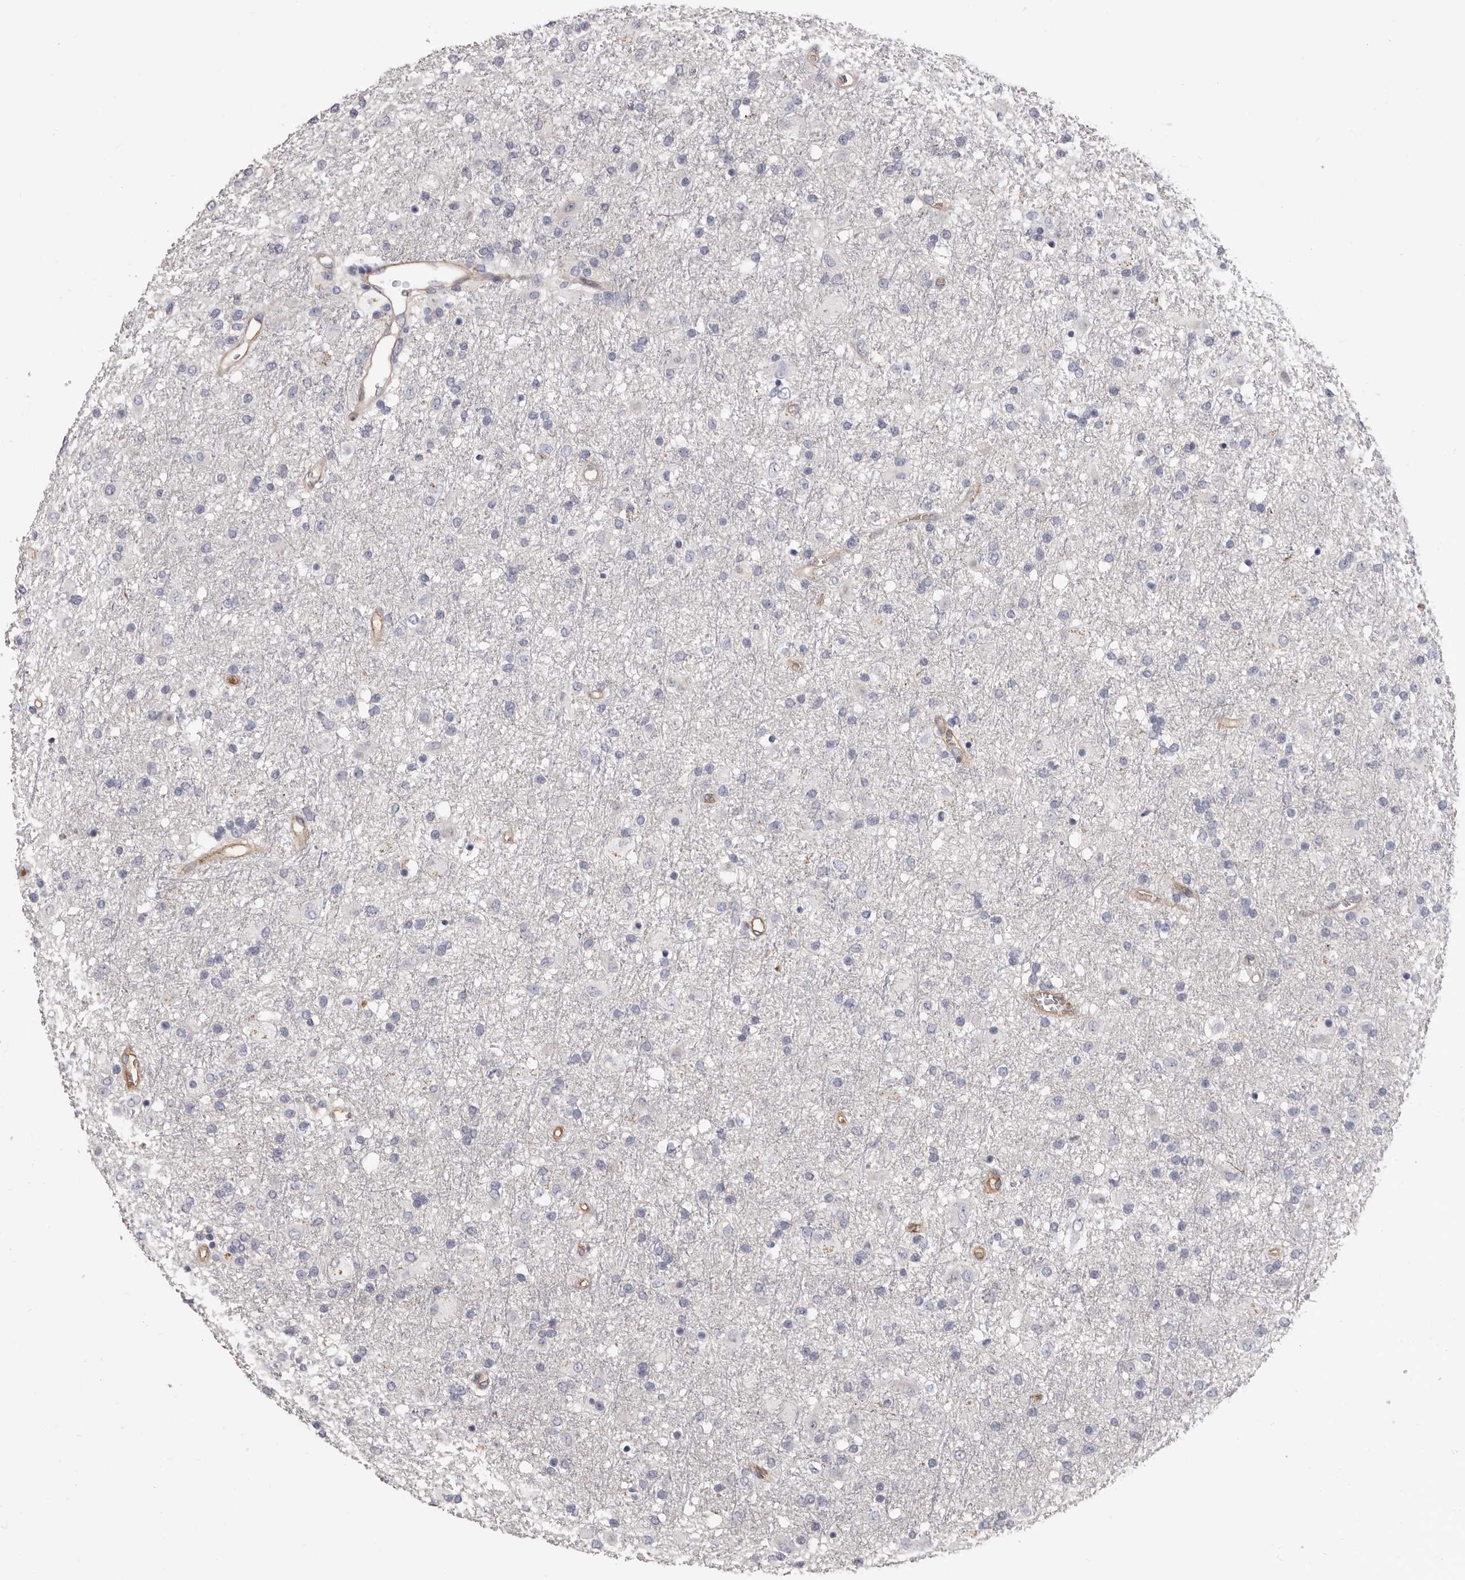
{"staining": {"intensity": "negative", "quantity": "none", "location": "none"}, "tissue": "glioma", "cell_type": "Tumor cells", "image_type": "cancer", "snomed": [{"axis": "morphology", "description": "Glioma, malignant, Low grade"}, {"axis": "topography", "description": "Brain"}], "caption": "An immunohistochemistry image of glioma is shown. There is no staining in tumor cells of glioma.", "gene": "ADGRL4", "patient": {"sex": "male", "age": 65}}